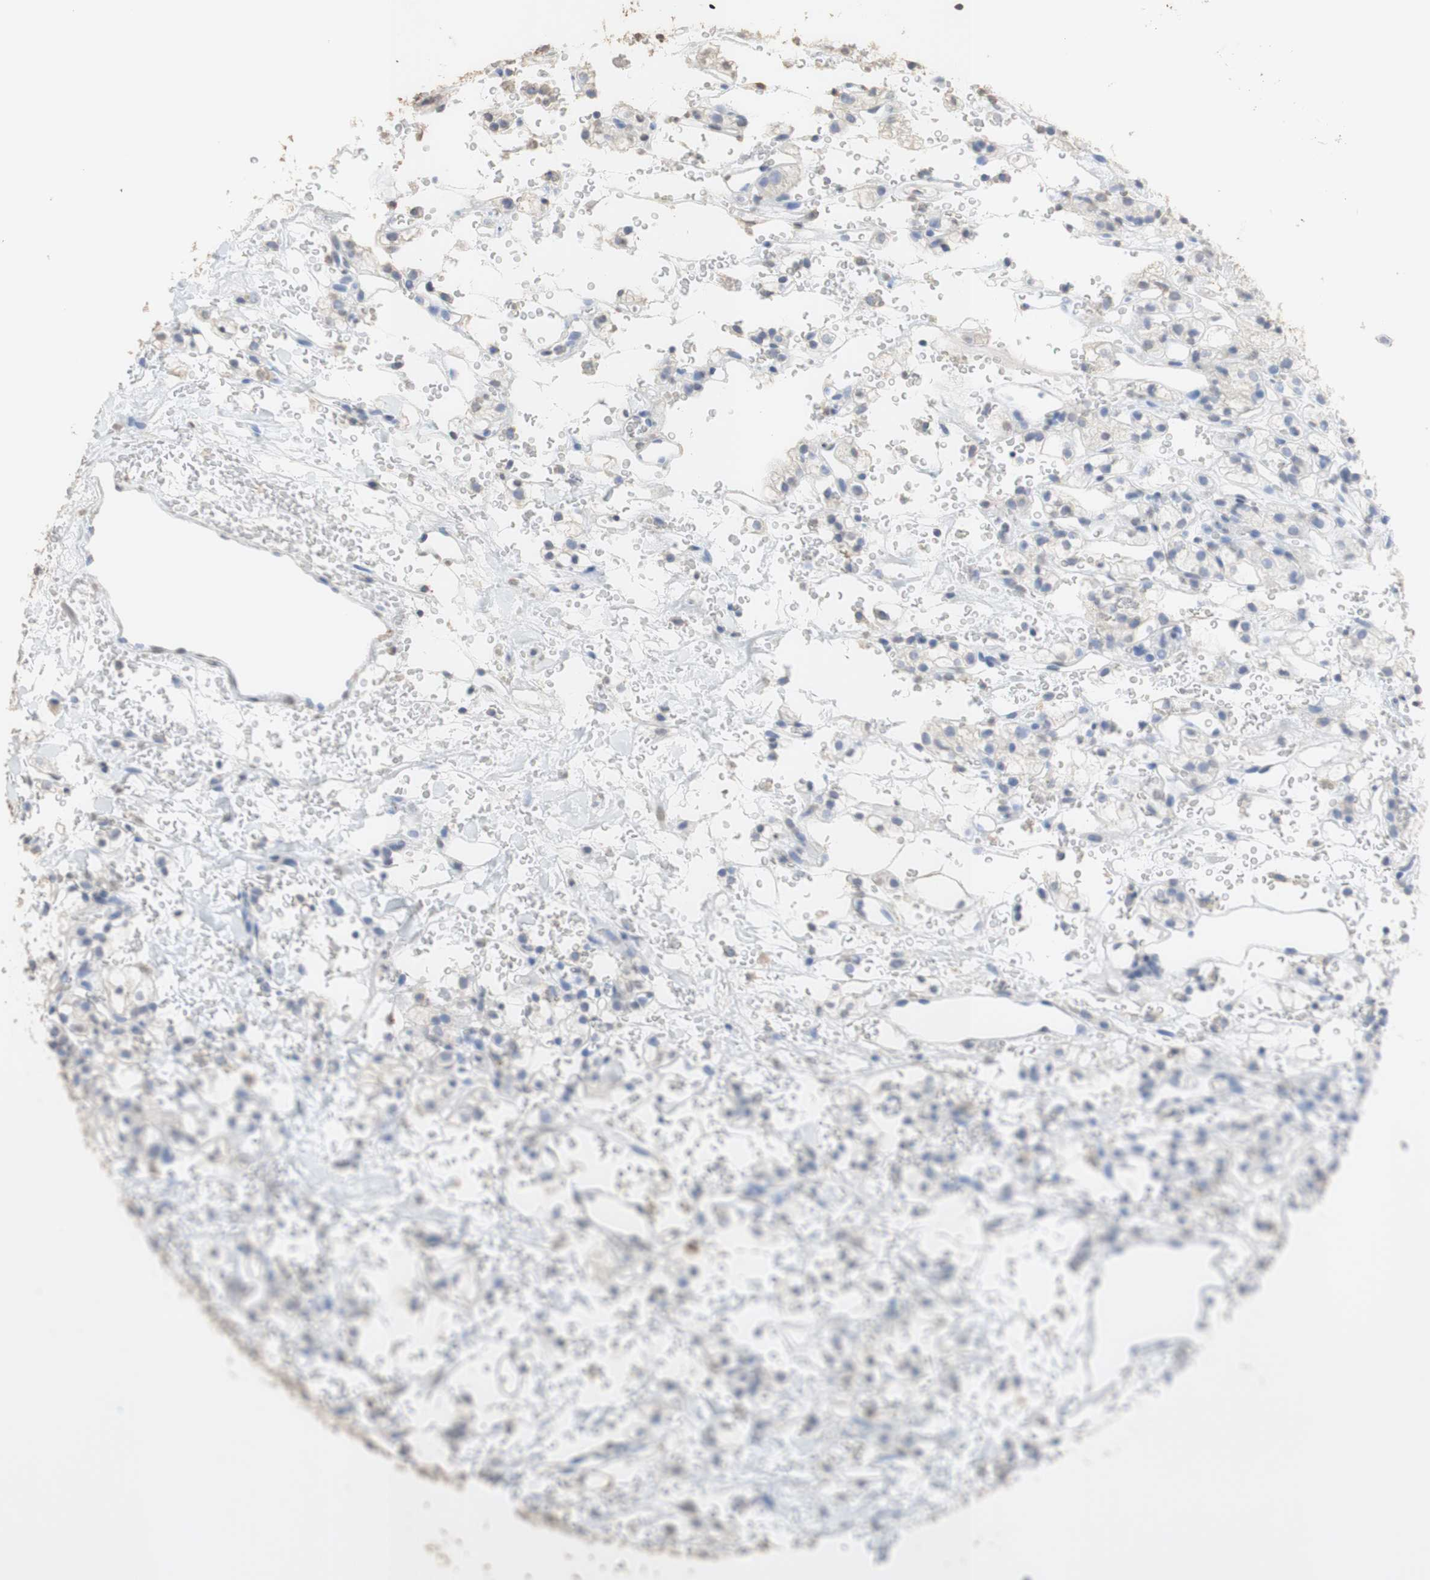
{"staining": {"intensity": "moderate", "quantity": "<25%", "location": "cytoplasmic/membranous"}, "tissue": "renal cancer", "cell_type": "Tumor cells", "image_type": "cancer", "snomed": [{"axis": "morphology", "description": "Adenocarcinoma, NOS"}, {"axis": "topography", "description": "Kidney"}], "caption": "A high-resolution histopathology image shows immunohistochemistry (IHC) staining of renal cancer (adenocarcinoma), which shows moderate cytoplasmic/membranous expression in approximately <25% of tumor cells.", "gene": "L1CAM", "patient": {"sex": "male", "age": 61}}